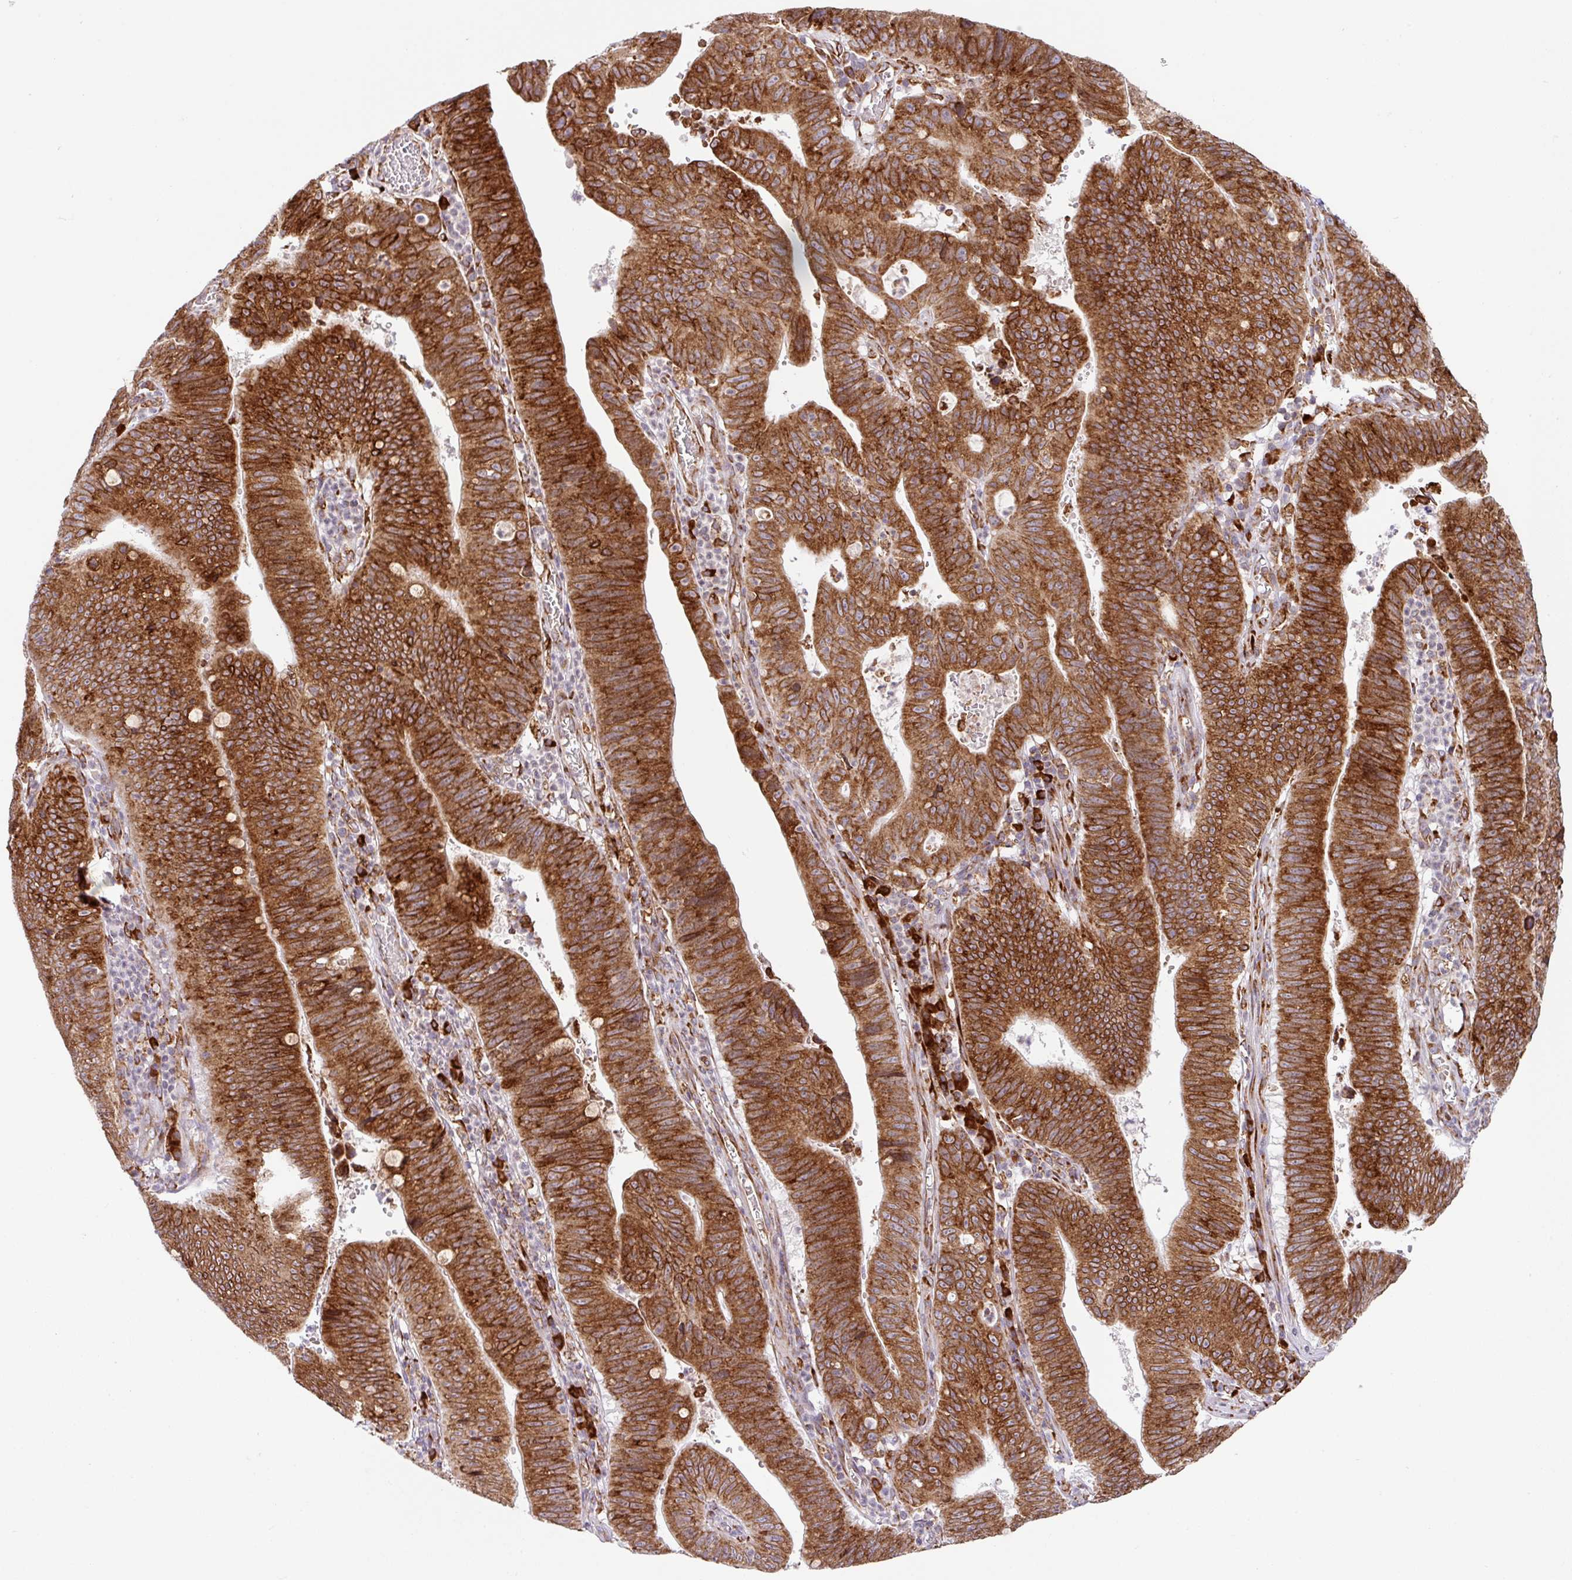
{"staining": {"intensity": "strong", "quantity": ">75%", "location": "cytoplasmic/membranous"}, "tissue": "stomach cancer", "cell_type": "Tumor cells", "image_type": "cancer", "snomed": [{"axis": "morphology", "description": "Adenocarcinoma, NOS"}, {"axis": "topography", "description": "Stomach"}], "caption": "Stomach cancer stained with DAB immunohistochemistry demonstrates high levels of strong cytoplasmic/membranous positivity in approximately >75% of tumor cells.", "gene": "SLC39A7", "patient": {"sex": "male", "age": 59}}